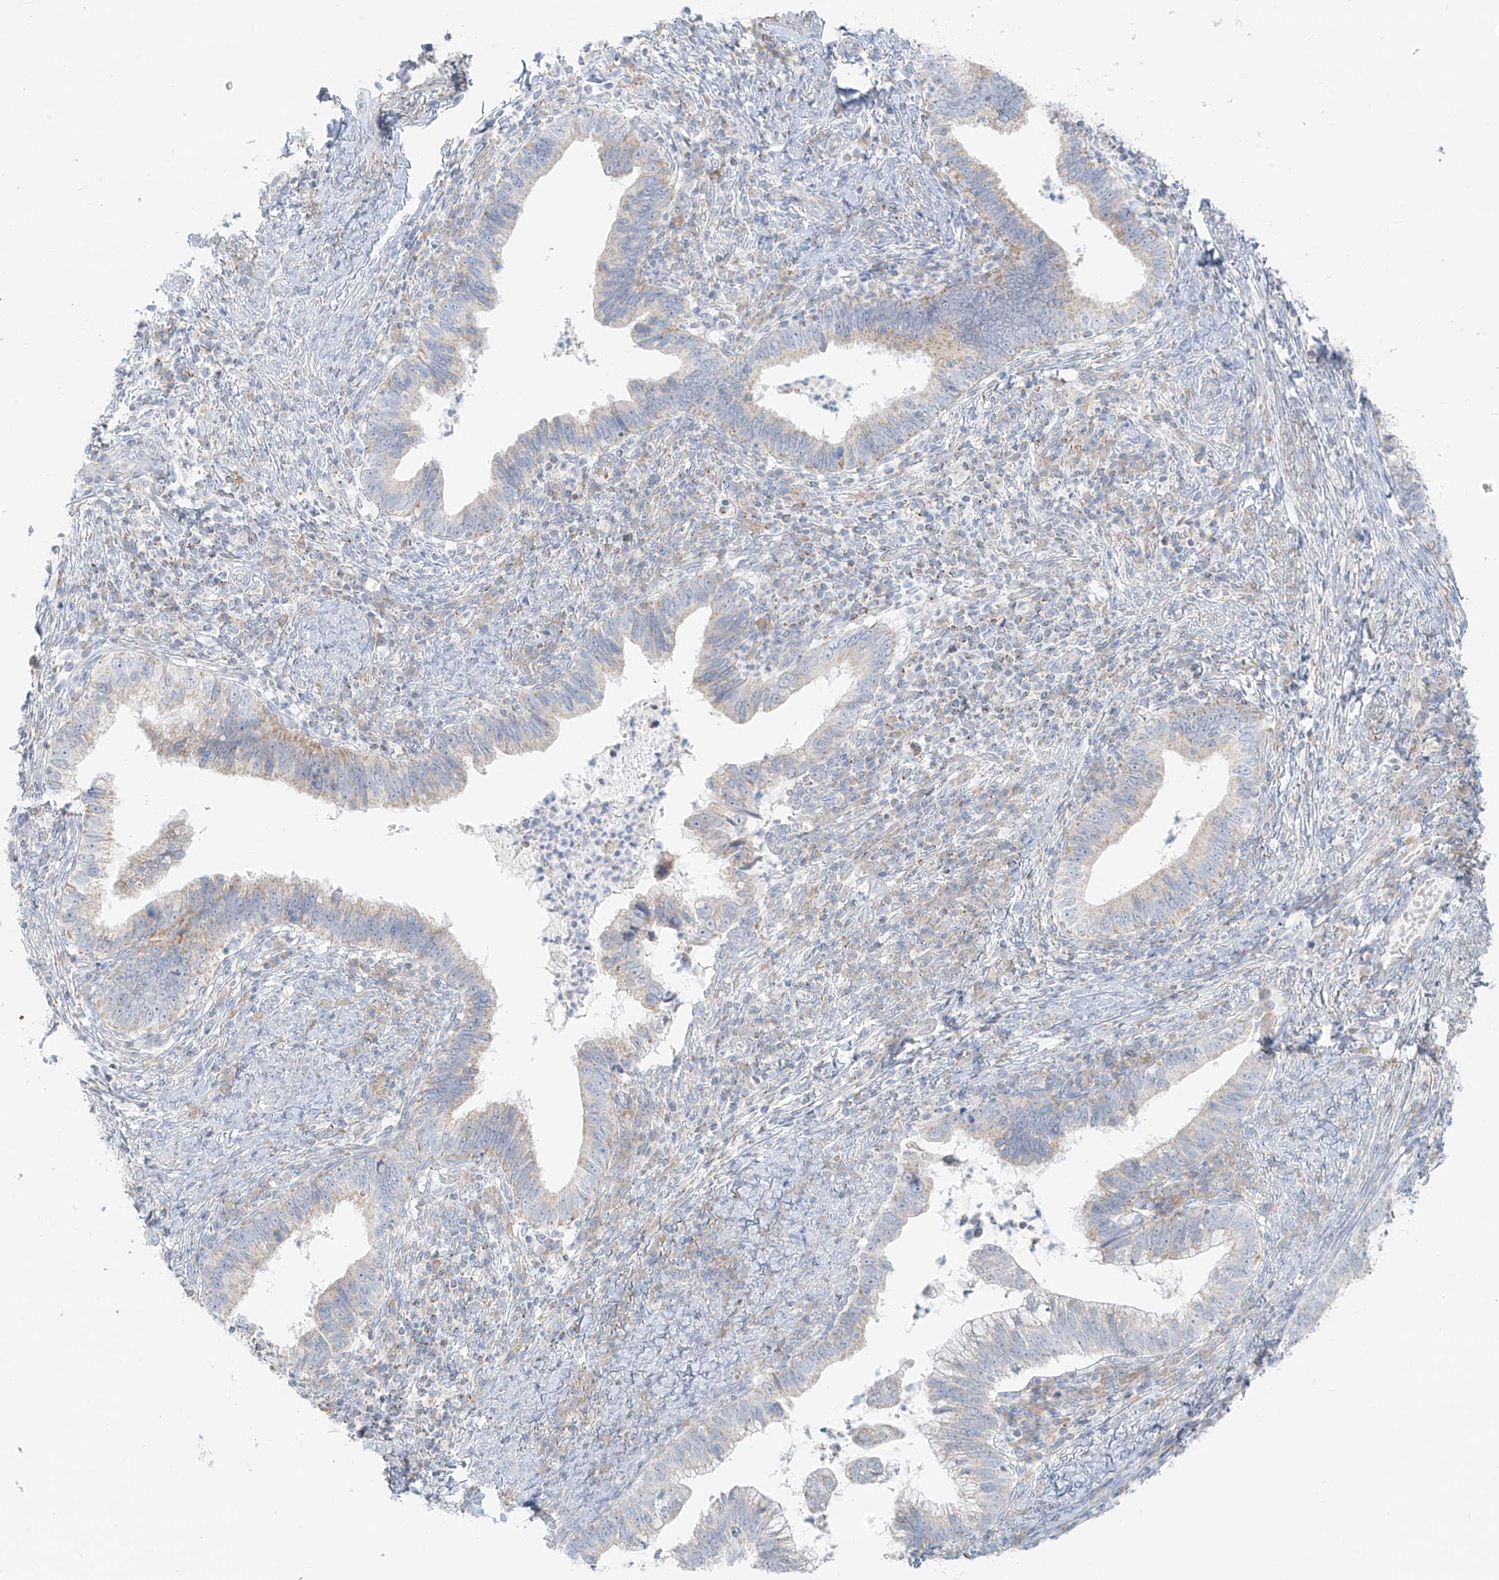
{"staining": {"intensity": "negative", "quantity": "none", "location": "none"}, "tissue": "cervical cancer", "cell_type": "Tumor cells", "image_type": "cancer", "snomed": [{"axis": "morphology", "description": "Adenocarcinoma, NOS"}, {"axis": "topography", "description": "Cervix"}], "caption": "Immunohistochemistry of cervical cancer displays no positivity in tumor cells. (Stains: DAB immunohistochemistry (IHC) with hematoxylin counter stain, Microscopy: brightfield microscopy at high magnification).", "gene": "UST", "patient": {"sex": "female", "age": 36}}